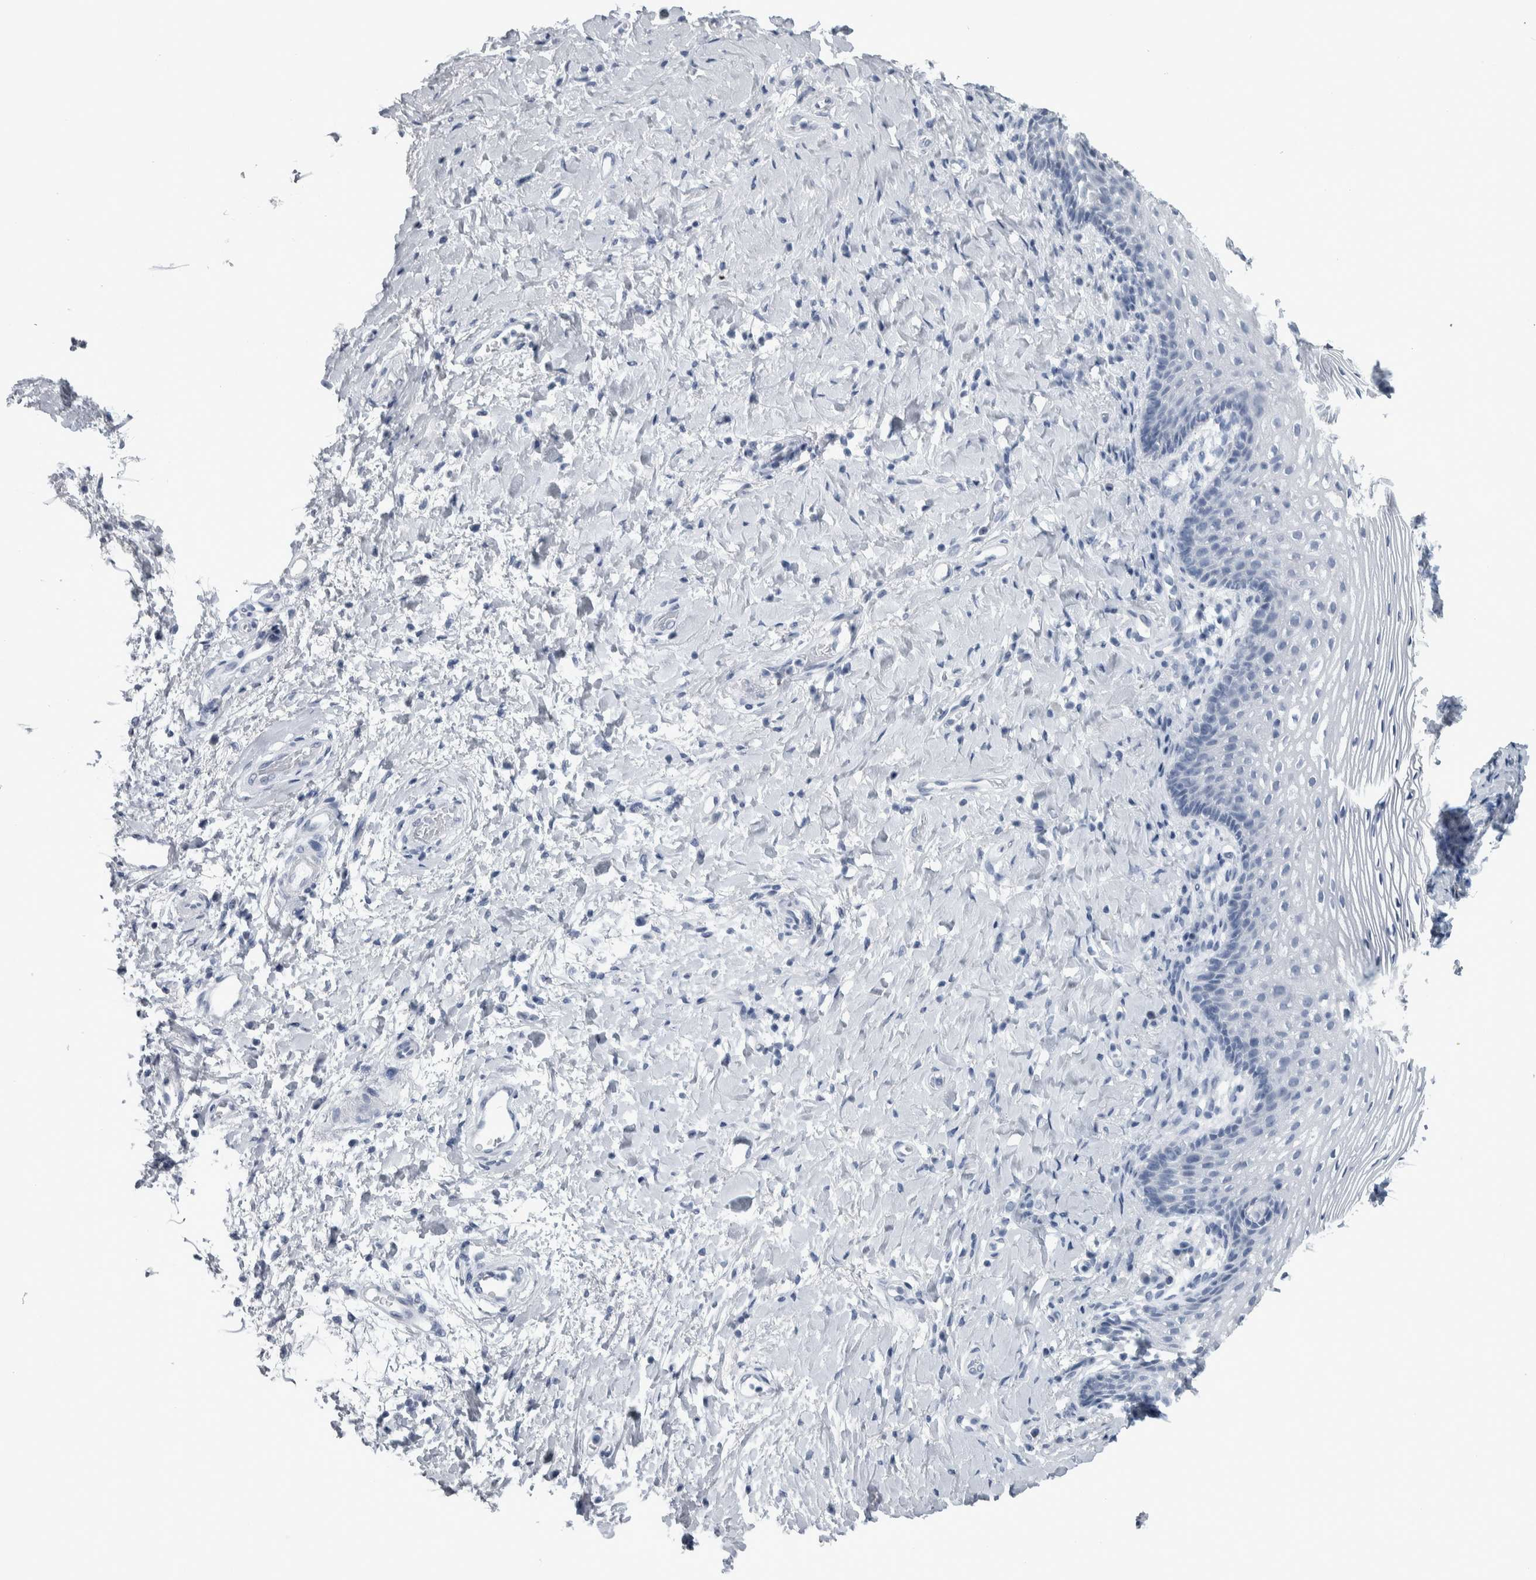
{"staining": {"intensity": "negative", "quantity": "none", "location": "none"}, "tissue": "vagina", "cell_type": "Squamous epithelial cells", "image_type": "normal", "snomed": [{"axis": "morphology", "description": "Normal tissue, NOS"}, {"axis": "topography", "description": "Vagina"}], "caption": "Immunohistochemical staining of normal human vagina shows no significant staining in squamous epithelial cells.", "gene": "CDH17", "patient": {"sex": "female", "age": 60}}